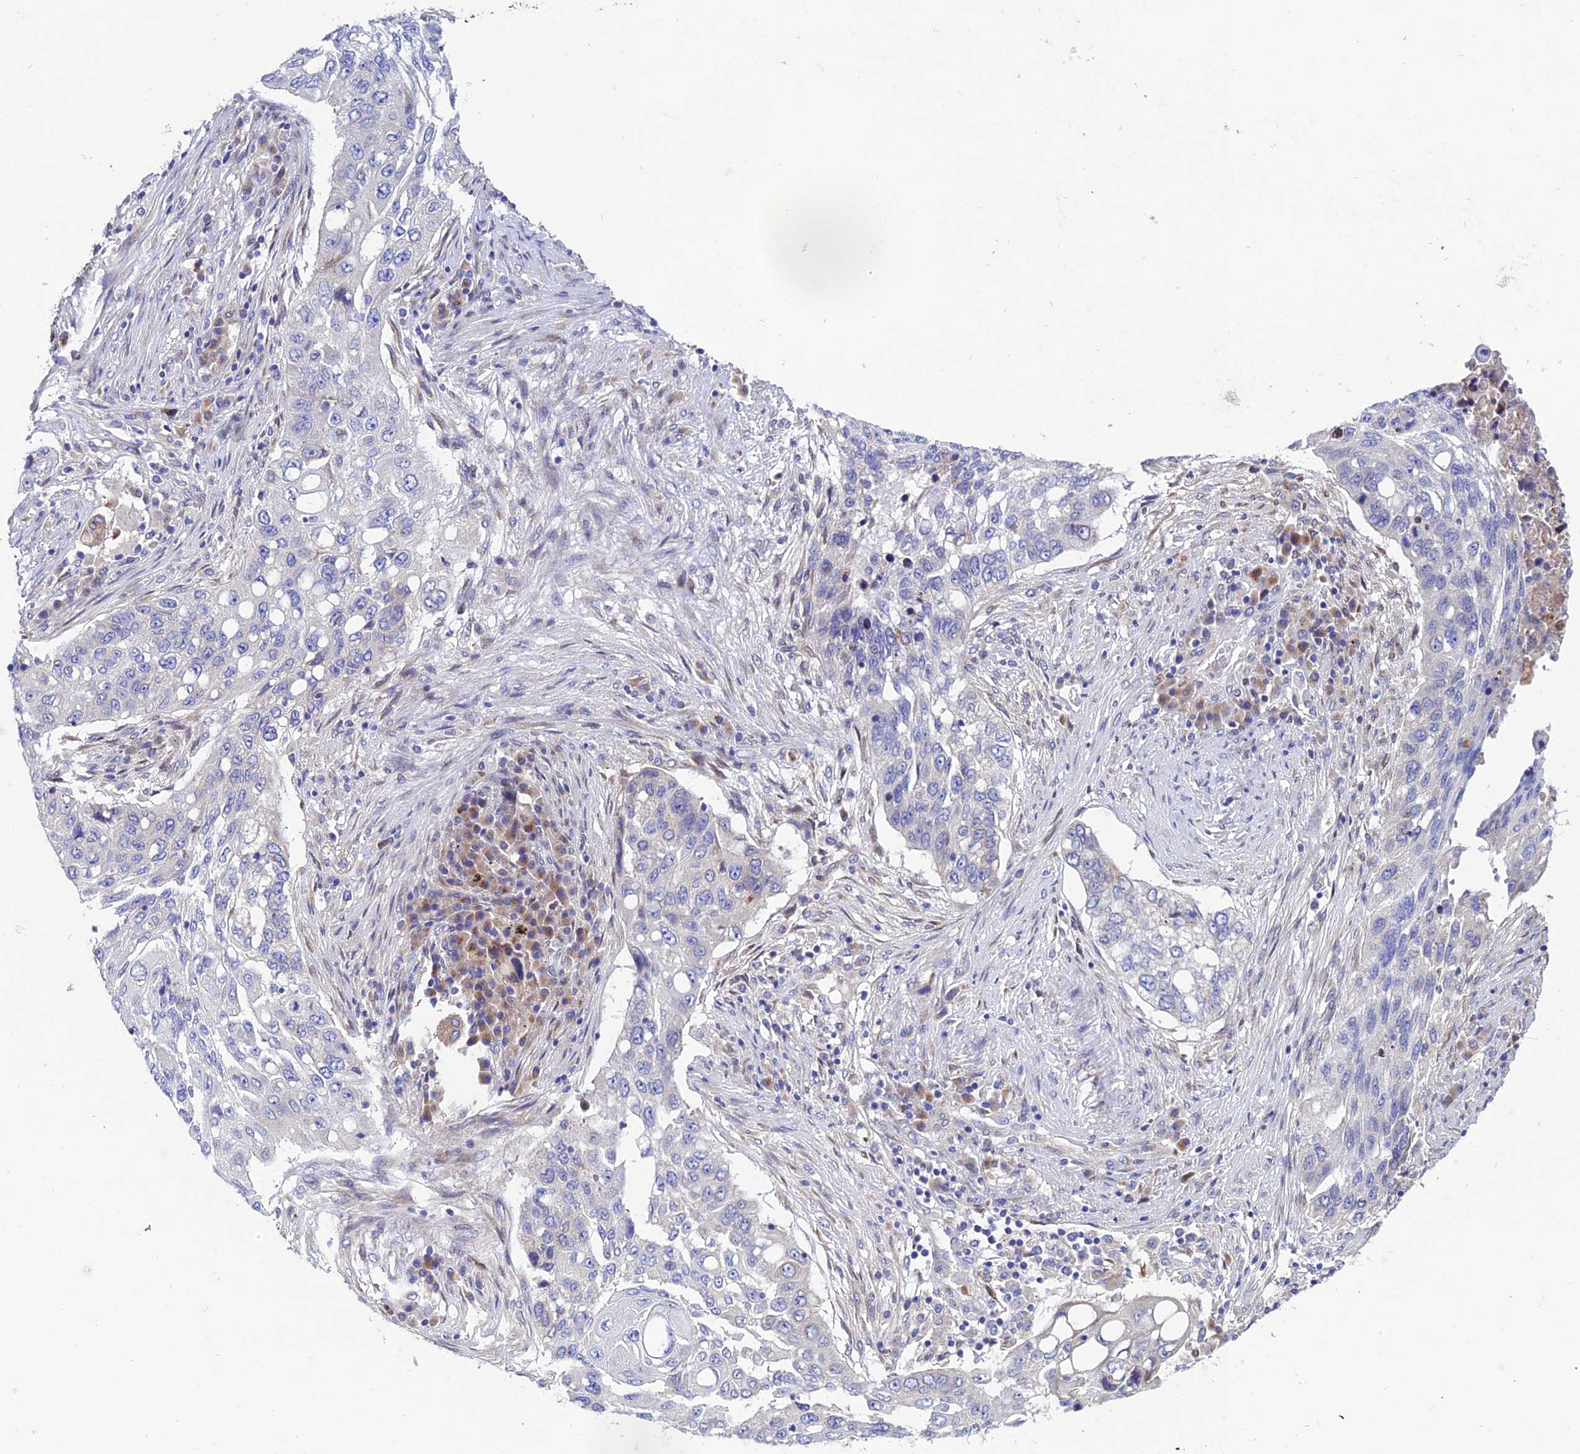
{"staining": {"intensity": "negative", "quantity": "none", "location": "none"}, "tissue": "lung cancer", "cell_type": "Tumor cells", "image_type": "cancer", "snomed": [{"axis": "morphology", "description": "Squamous cell carcinoma, NOS"}, {"axis": "topography", "description": "Lung"}], "caption": "This photomicrograph is of squamous cell carcinoma (lung) stained with immunohistochemistry (IHC) to label a protein in brown with the nuclei are counter-stained blue. There is no staining in tumor cells.", "gene": "OR51Q1", "patient": {"sex": "female", "age": 63}}